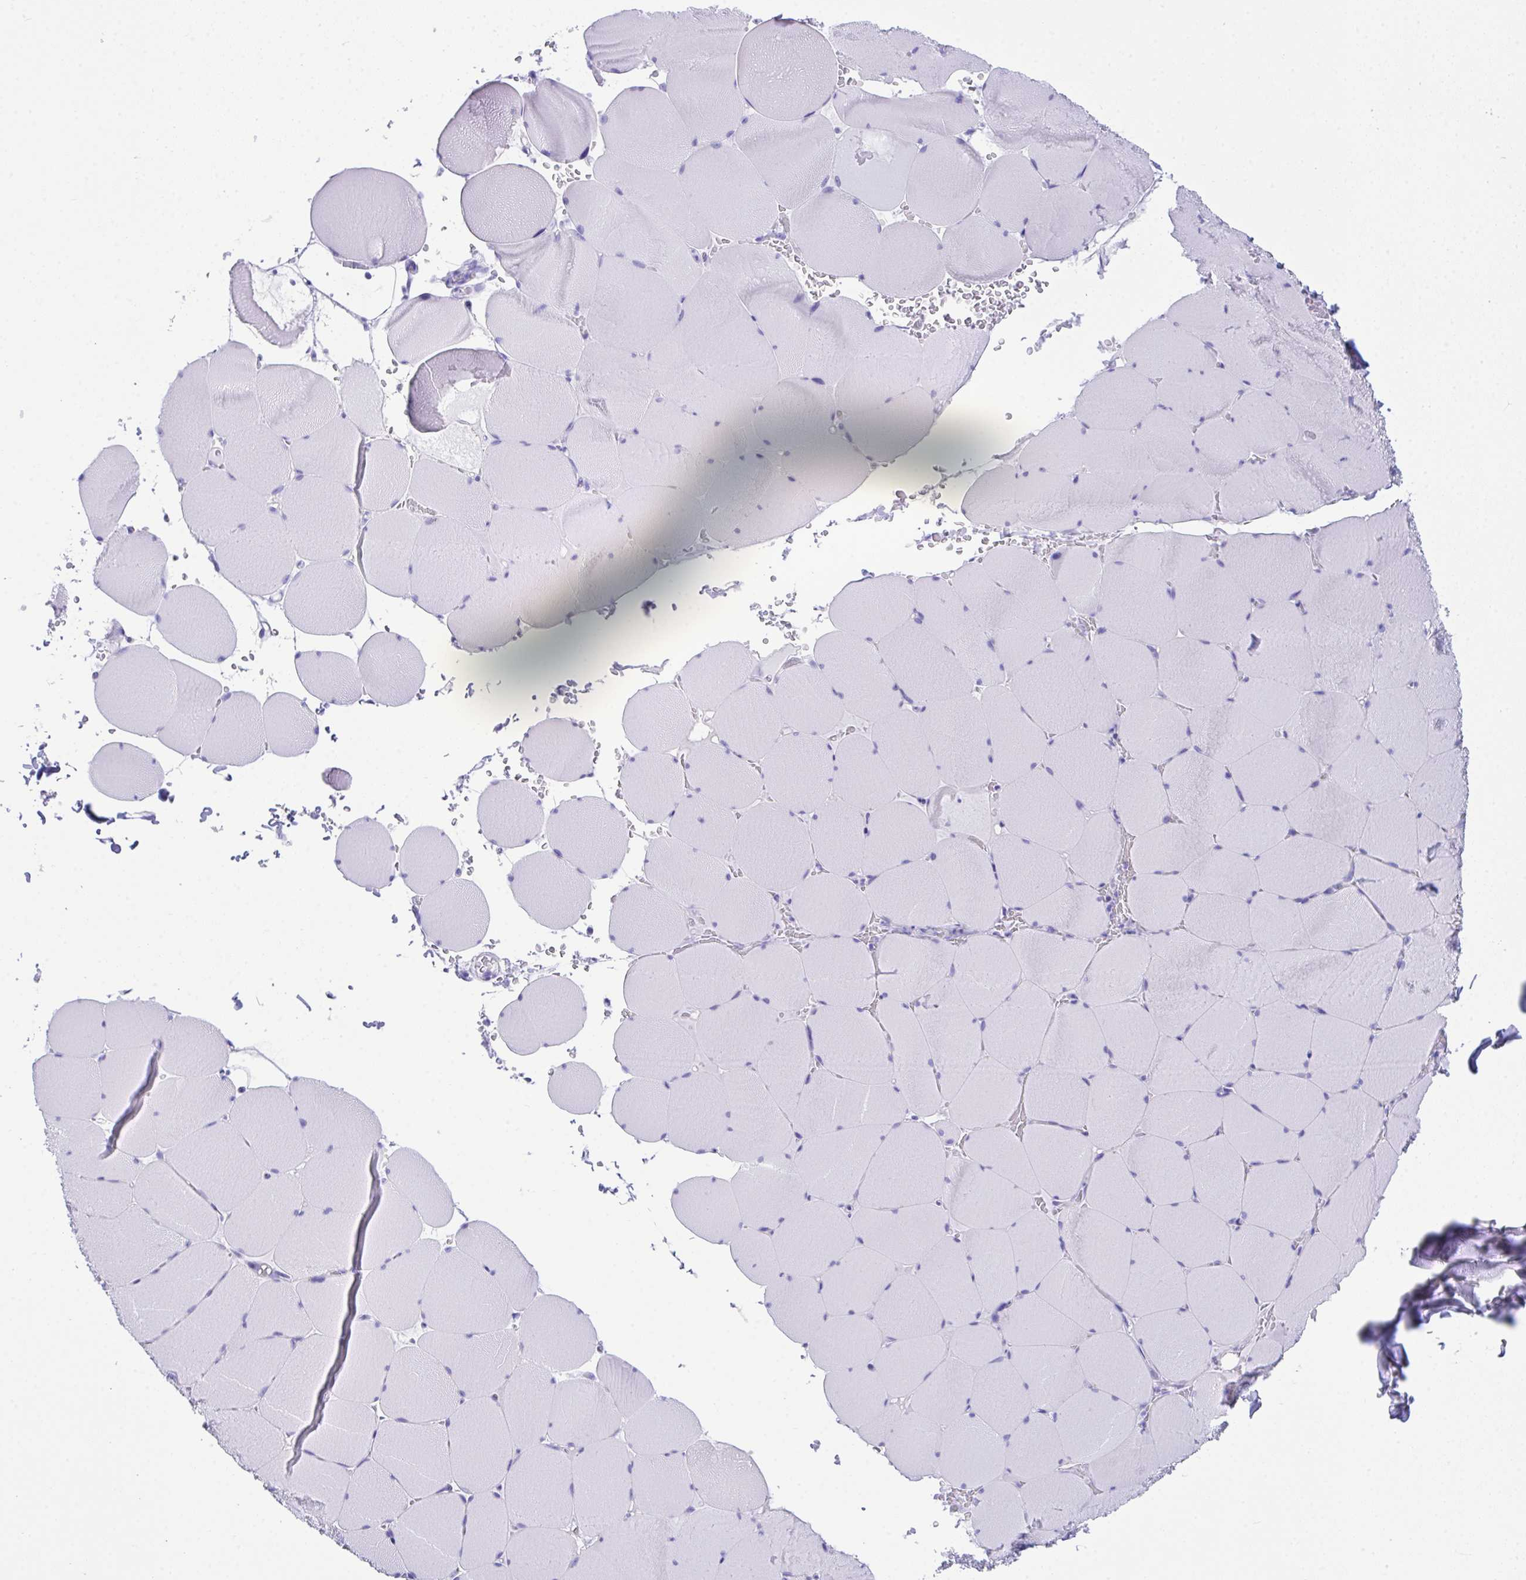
{"staining": {"intensity": "negative", "quantity": "none", "location": "none"}, "tissue": "skeletal muscle", "cell_type": "Myocytes", "image_type": "normal", "snomed": [{"axis": "morphology", "description": "Normal tissue, NOS"}, {"axis": "topography", "description": "Skeletal muscle"}, {"axis": "topography", "description": "Head-Neck"}], "caption": "A high-resolution micrograph shows immunohistochemistry staining of benign skeletal muscle, which demonstrates no significant positivity in myocytes.", "gene": "BEST4", "patient": {"sex": "male", "age": 66}}